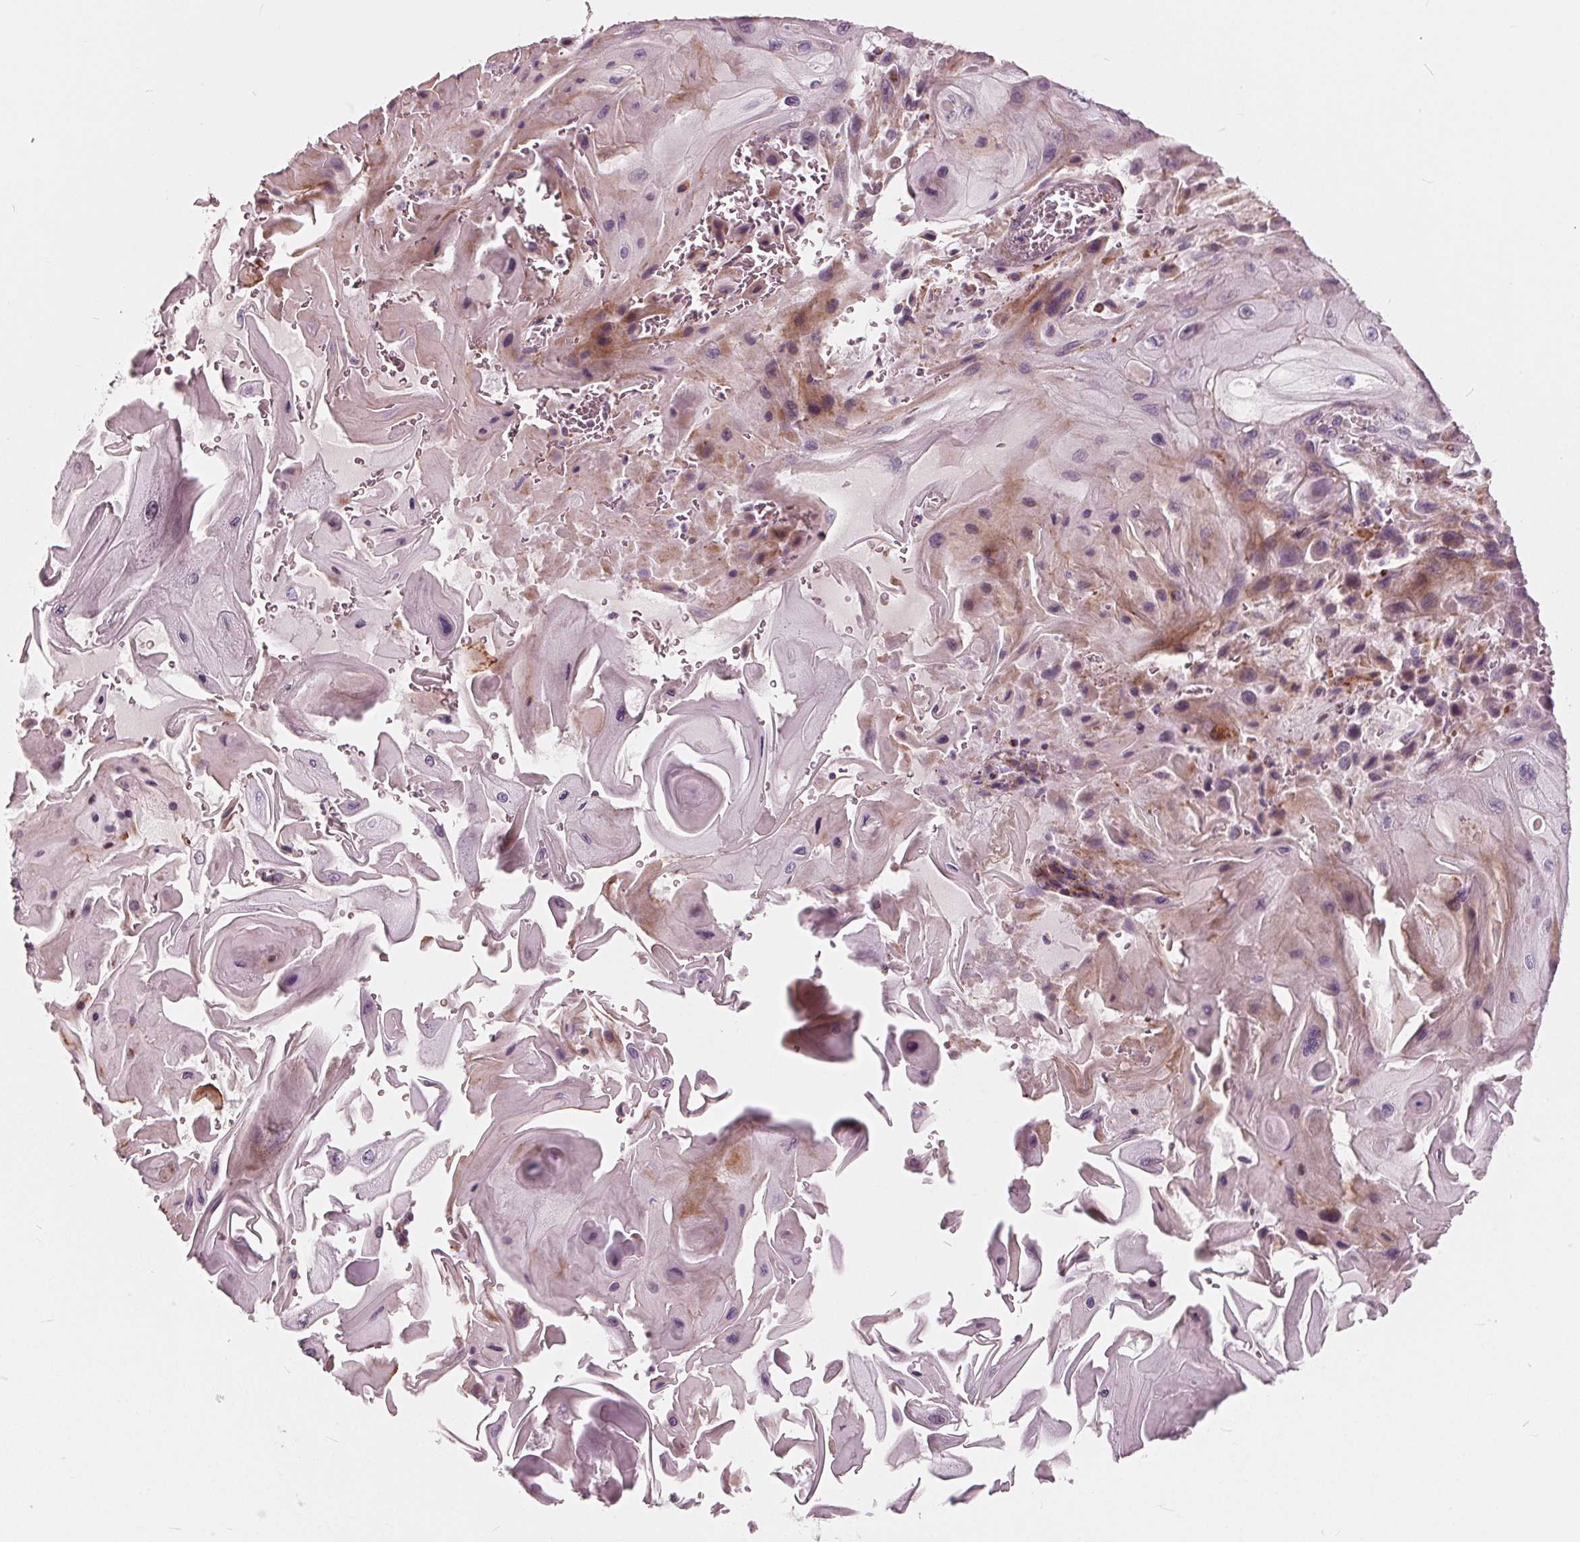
{"staining": {"intensity": "moderate", "quantity": "<25%", "location": "cytoplasmic/membranous"}, "tissue": "skin cancer", "cell_type": "Tumor cells", "image_type": "cancer", "snomed": [{"axis": "morphology", "description": "Squamous cell carcinoma, NOS"}, {"axis": "topography", "description": "Skin"}], "caption": "The micrograph displays immunohistochemical staining of squamous cell carcinoma (skin). There is moderate cytoplasmic/membranous expression is present in approximately <25% of tumor cells. (DAB IHC with brightfield microscopy, high magnification).", "gene": "DCAF4L2", "patient": {"sex": "female", "age": 94}}